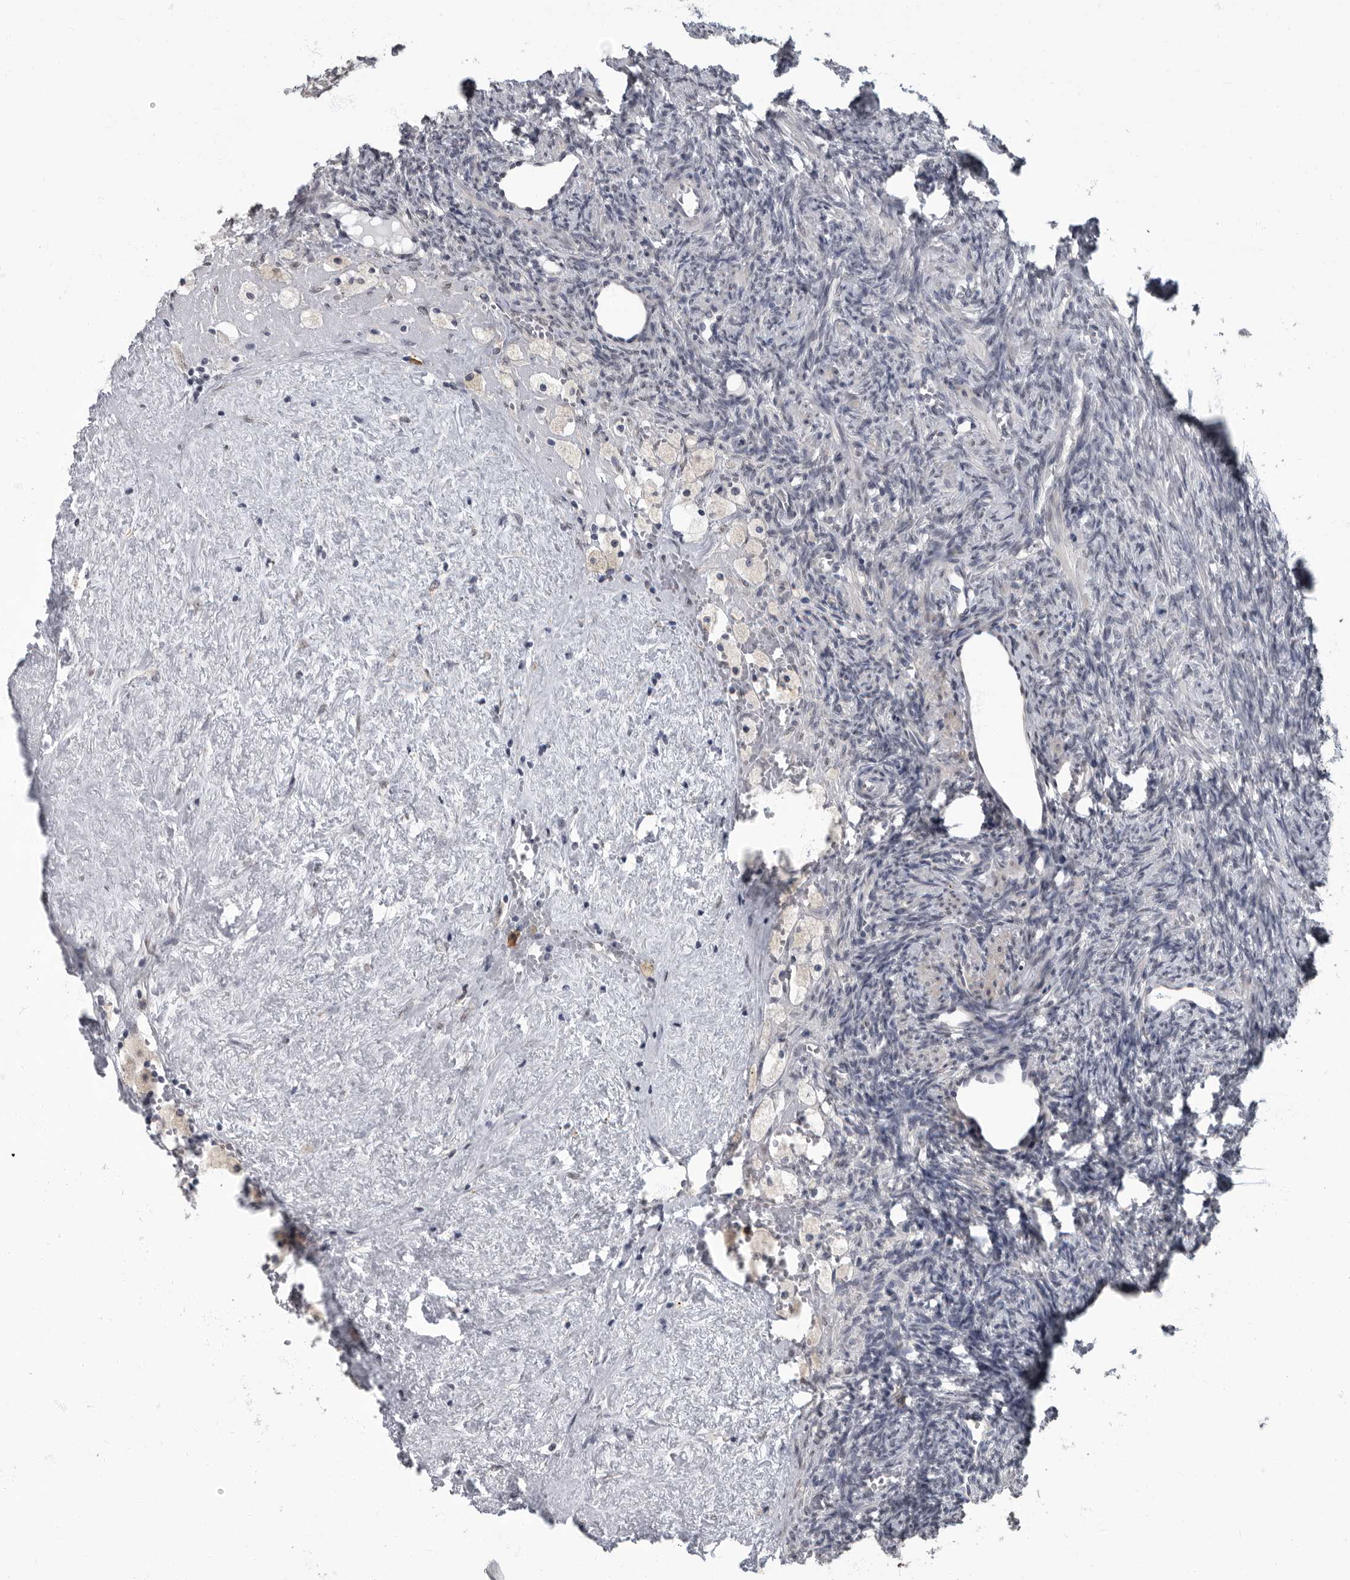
{"staining": {"intensity": "weak", "quantity": "25%-75%", "location": "nuclear"}, "tissue": "ovary", "cell_type": "Follicle cells", "image_type": "normal", "snomed": [{"axis": "morphology", "description": "Normal tissue, NOS"}, {"axis": "topography", "description": "Ovary"}], "caption": "Follicle cells exhibit low levels of weak nuclear staining in about 25%-75% of cells in unremarkable human ovary.", "gene": "ARHGEF10", "patient": {"sex": "female", "age": 41}}